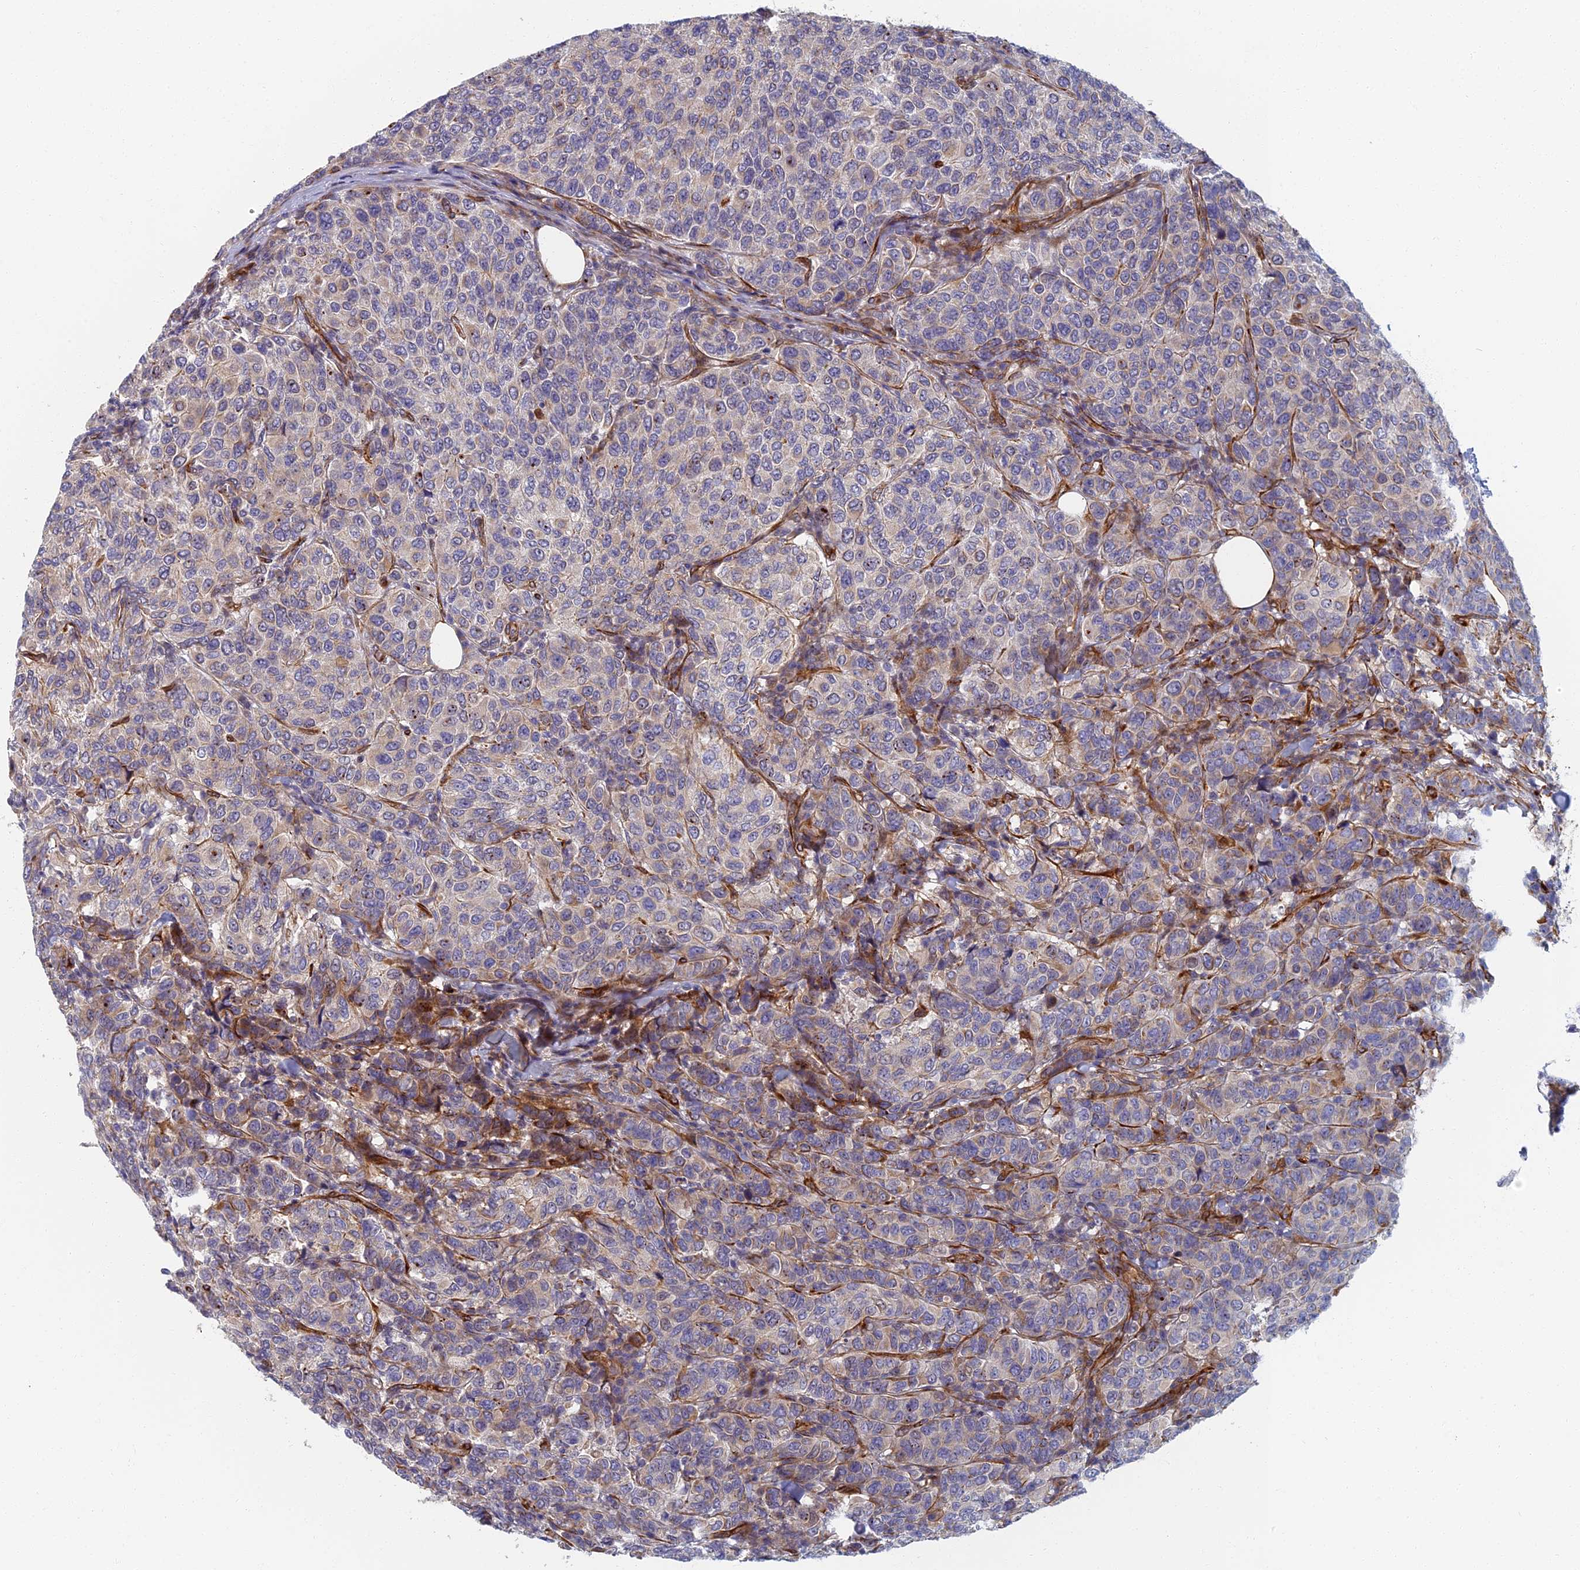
{"staining": {"intensity": "negative", "quantity": "none", "location": "none"}, "tissue": "breast cancer", "cell_type": "Tumor cells", "image_type": "cancer", "snomed": [{"axis": "morphology", "description": "Duct carcinoma"}, {"axis": "topography", "description": "Breast"}], "caption": "DAB (3,3'-diaminobenzidine) immunohistochemical staining of breast infiltrating ductal carcinoma demonstrates no significant positivity in tumor cells.", "gene": "ABCB10", "patient": {"sex": "female", "age": 55}}